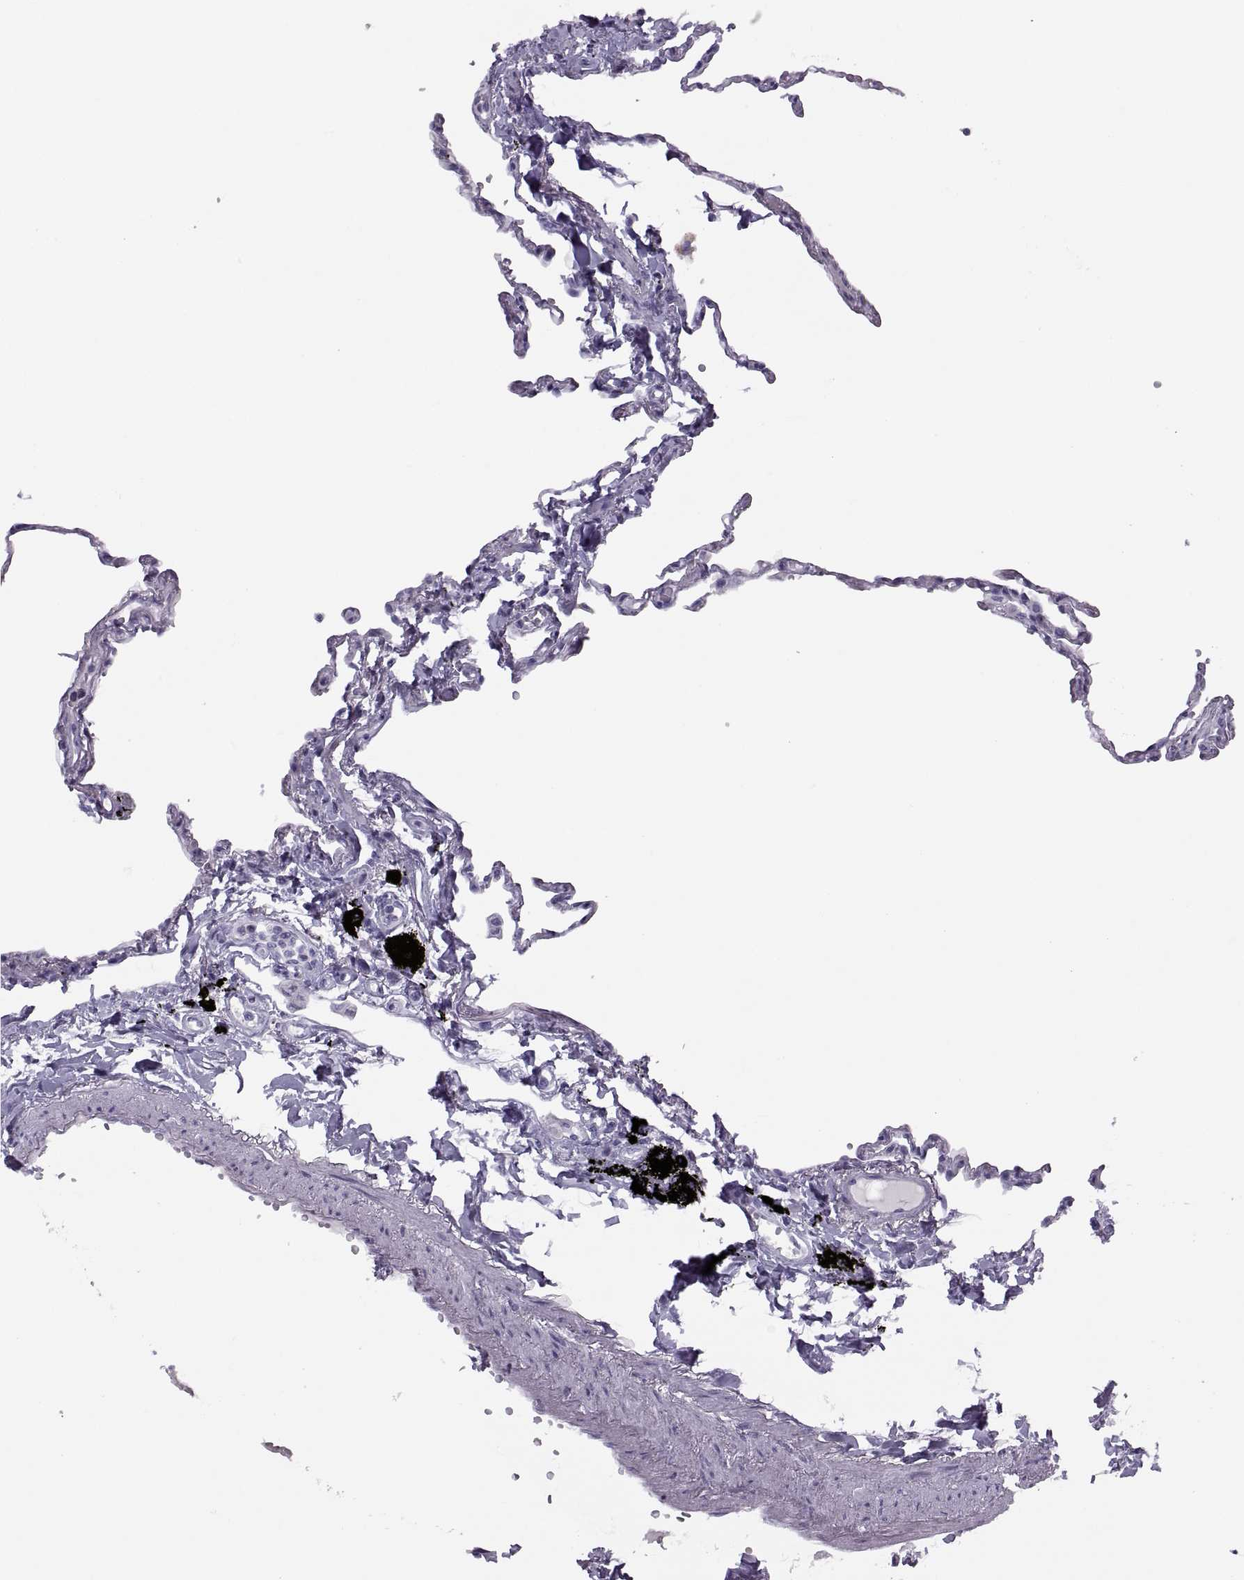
{"staining": {"intensity": "negative", "quantity": "none", "location": "none"}, "tissue": "lung", "cell_type": "Alveolar cells", "image_type": "normal", "snomed": [{"axis": "morphology", "description": "Normal tissue, NOS"}, {"axis": "topography", "description": "Lung"}], "caption": "The image demonstrates no staining of alveolar cells in unremarkable lung.", "gene": "FAM24A", "patient": {"sex": "male", "age": 78}}